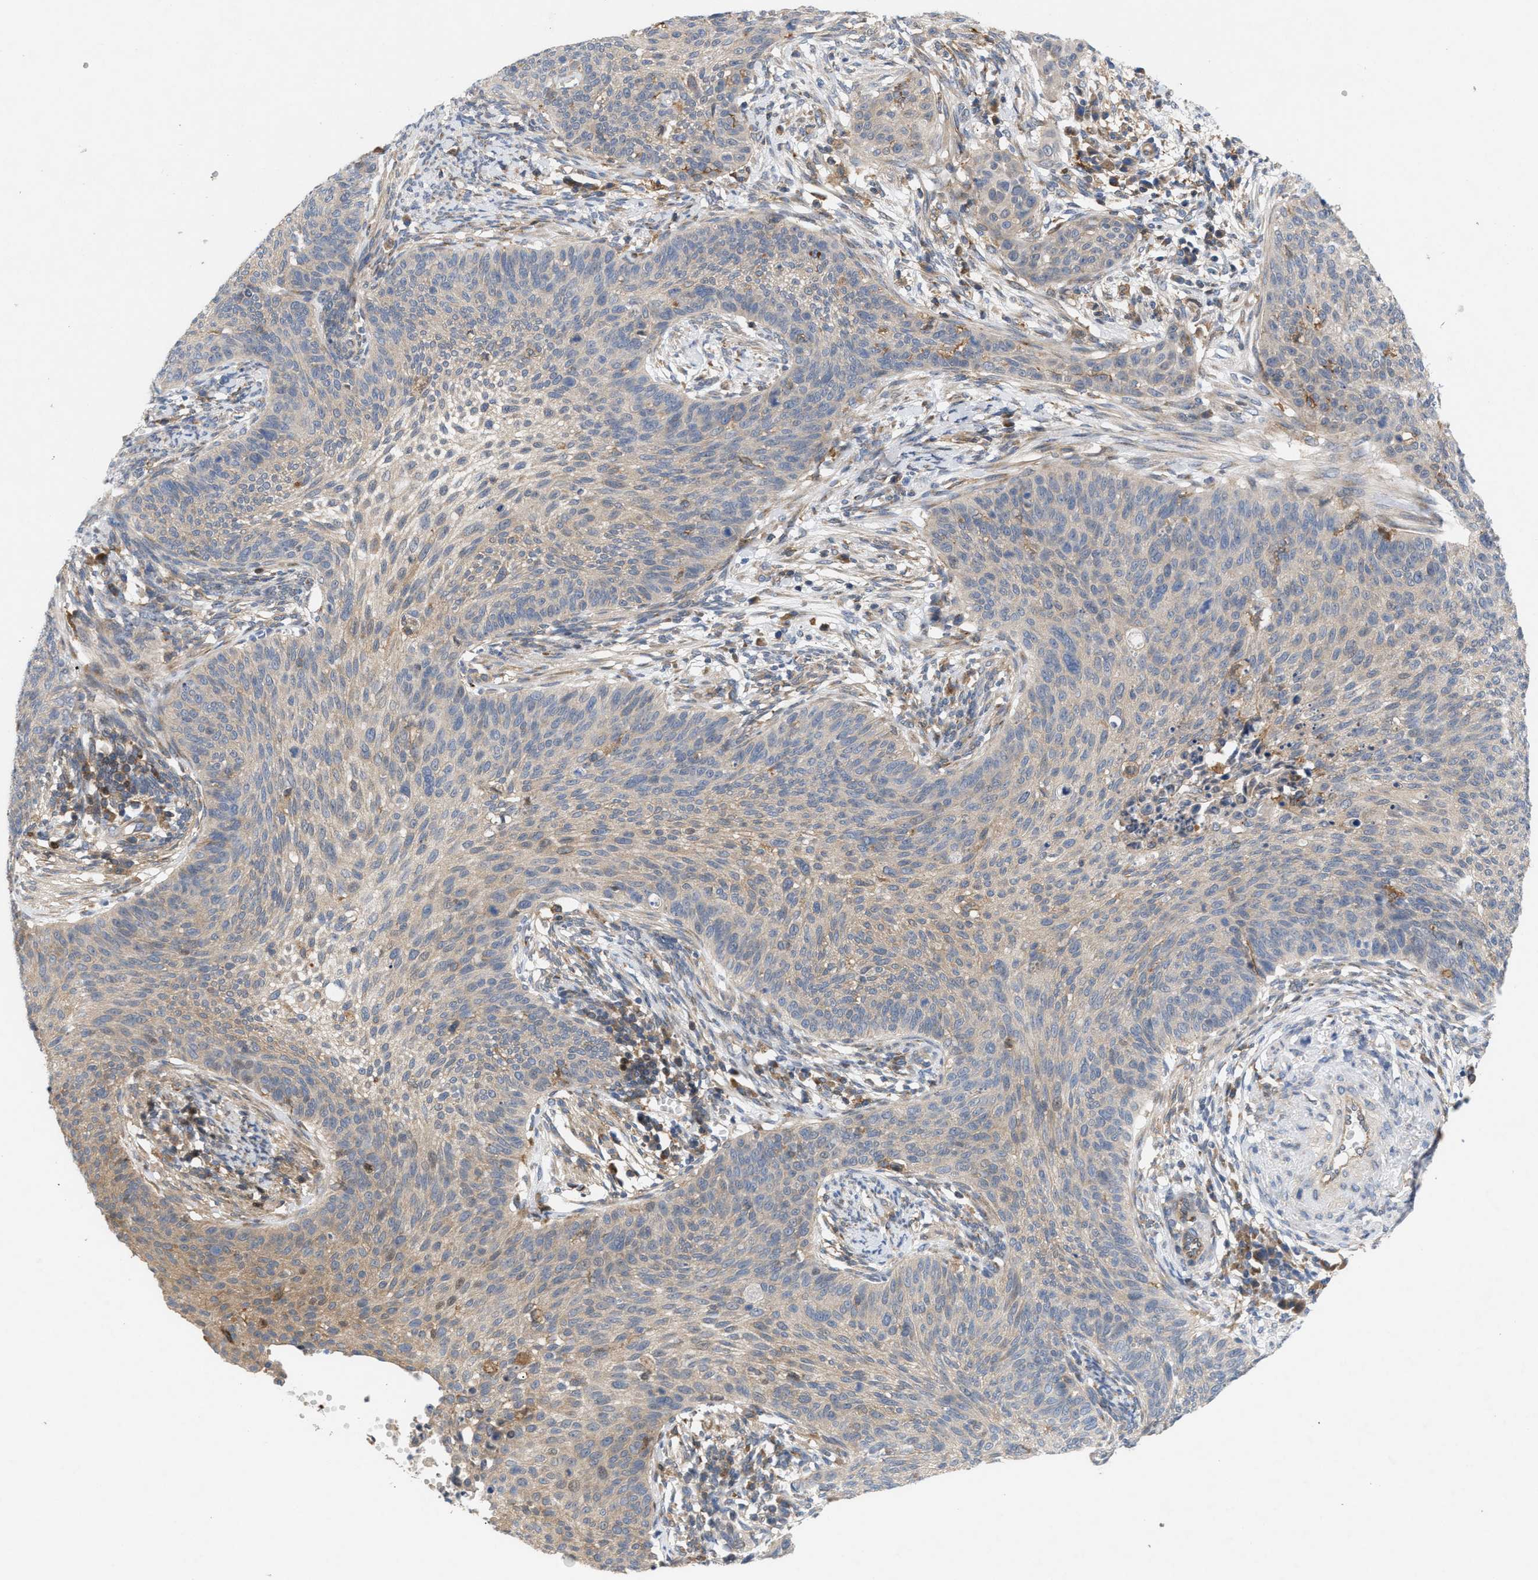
{"staining": {"intensity": "weak", "quantity": "25%-75%", "location": "cytoplasmic/membranous"}, "tissue": "cervical cancer", "cell_type": "Tumor cells", "image_type": "cancer", "snomed": [{"axis": "morphology", "description": "Squamous cell carcinoma, NOS"}, {"axis": "topography", "description": "Cervix"}], "caption": "Brown immunohistochemical staining in human cervical squamous cell carcinoma reveals weak cytoplasmic/membranous positivity in approximately 25%-75% of tumor cells.", "gene": "DBNL", "patient": {"sex": "female", "age": 70}}